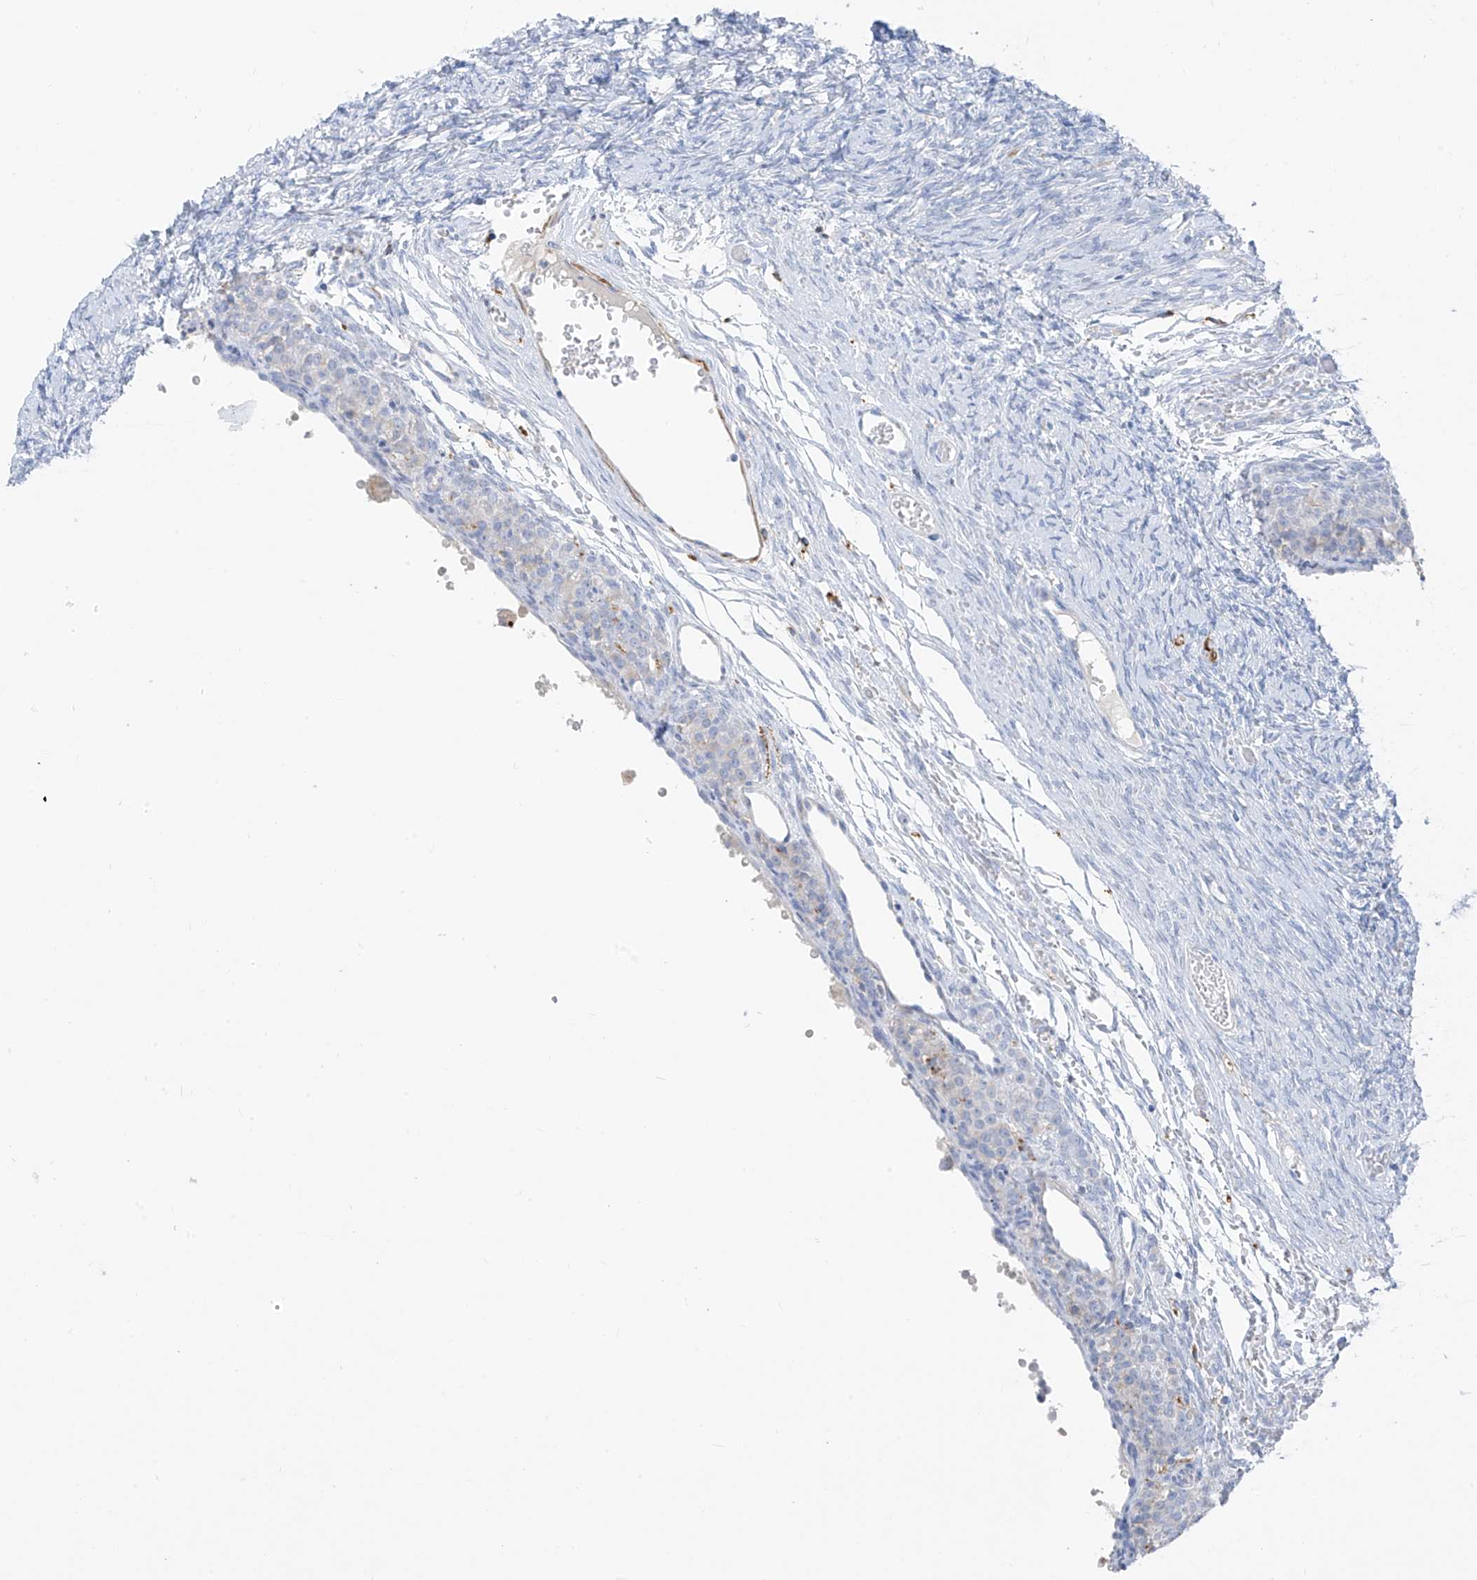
{"staining": {"intensity": "negative", "quantity": "none", "location": "none"}, "tissue": "ovary", "cell_type": "Ovarian stroma cells", "image_type": "normal", "snomed": [{"axis": "morphology", "description": "Adenocarcinoma, NOS"}, {"axis": "topography", "description": "Endometrium"}], "caption": "Ovarian stroma cells are negative for brown protein staining in benign ovary. (DAB (3,3'-diaminobenzidine) IHC, high magnification).", "gene": "GLMP", "patient": {"sex": "female", "age": 32}}